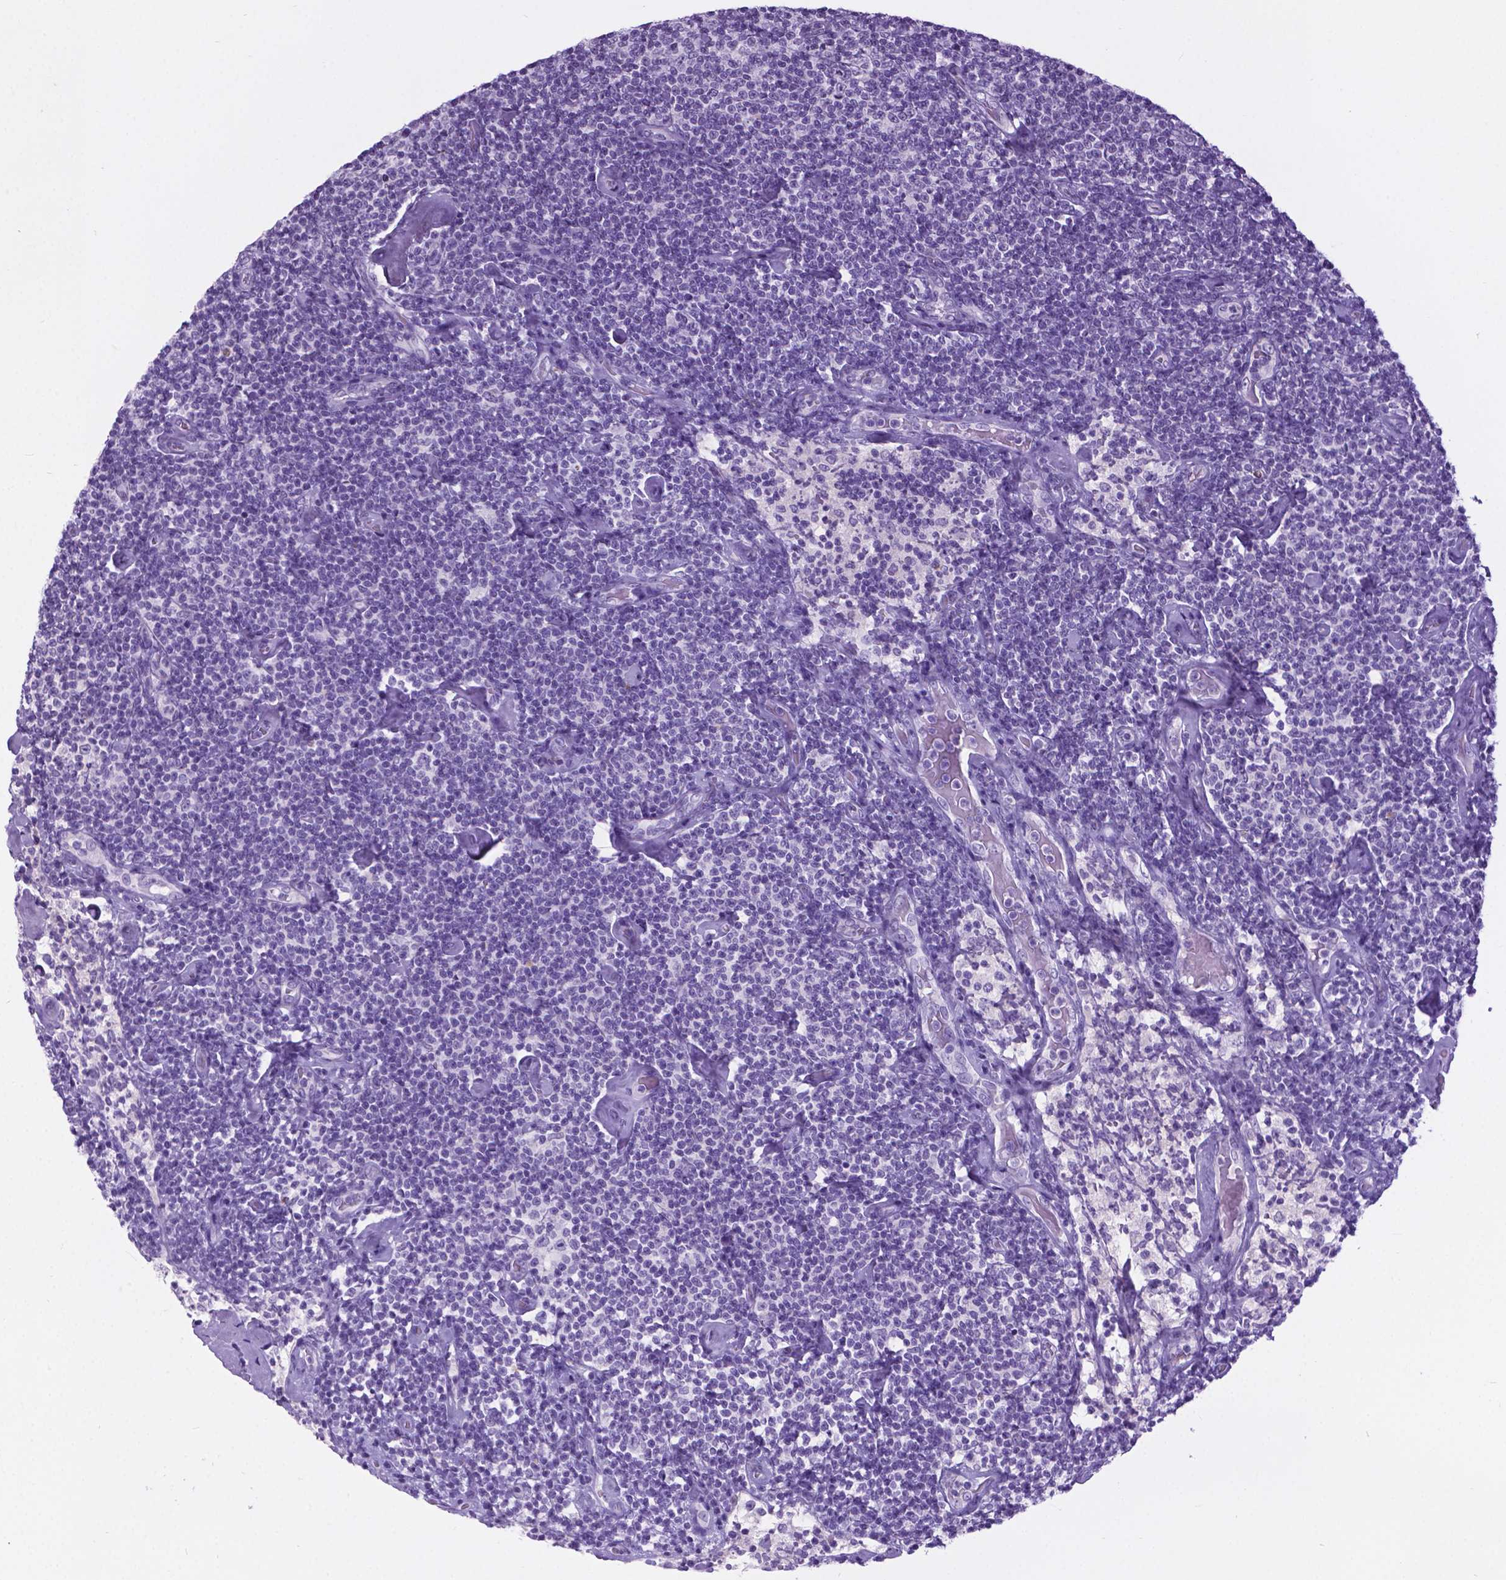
{"staining": {"intensity": "negative", "quantity": "none", "location": "none"}, "tissue": "lymphoma", "cell_type": "Tumor cells", "image_type": "cancer", "snomed": [{"axis": "morphology", "description": "Malignant lymphoma, non-Hodgkin's type, Low grade"}, {"axis": "topography", "description": "Lymph node"}], "caption": "Protein analysis of lymphoma displays no significant staining in tumor cells. Brightfield microscopy of IHC stained with DAB (3,3'-diaminobenzidine) (brown) and hematoxylin (blue), captured at high magnification.", "gene": "ARMS2", "patient": {"sex": "male", "age": 81}}